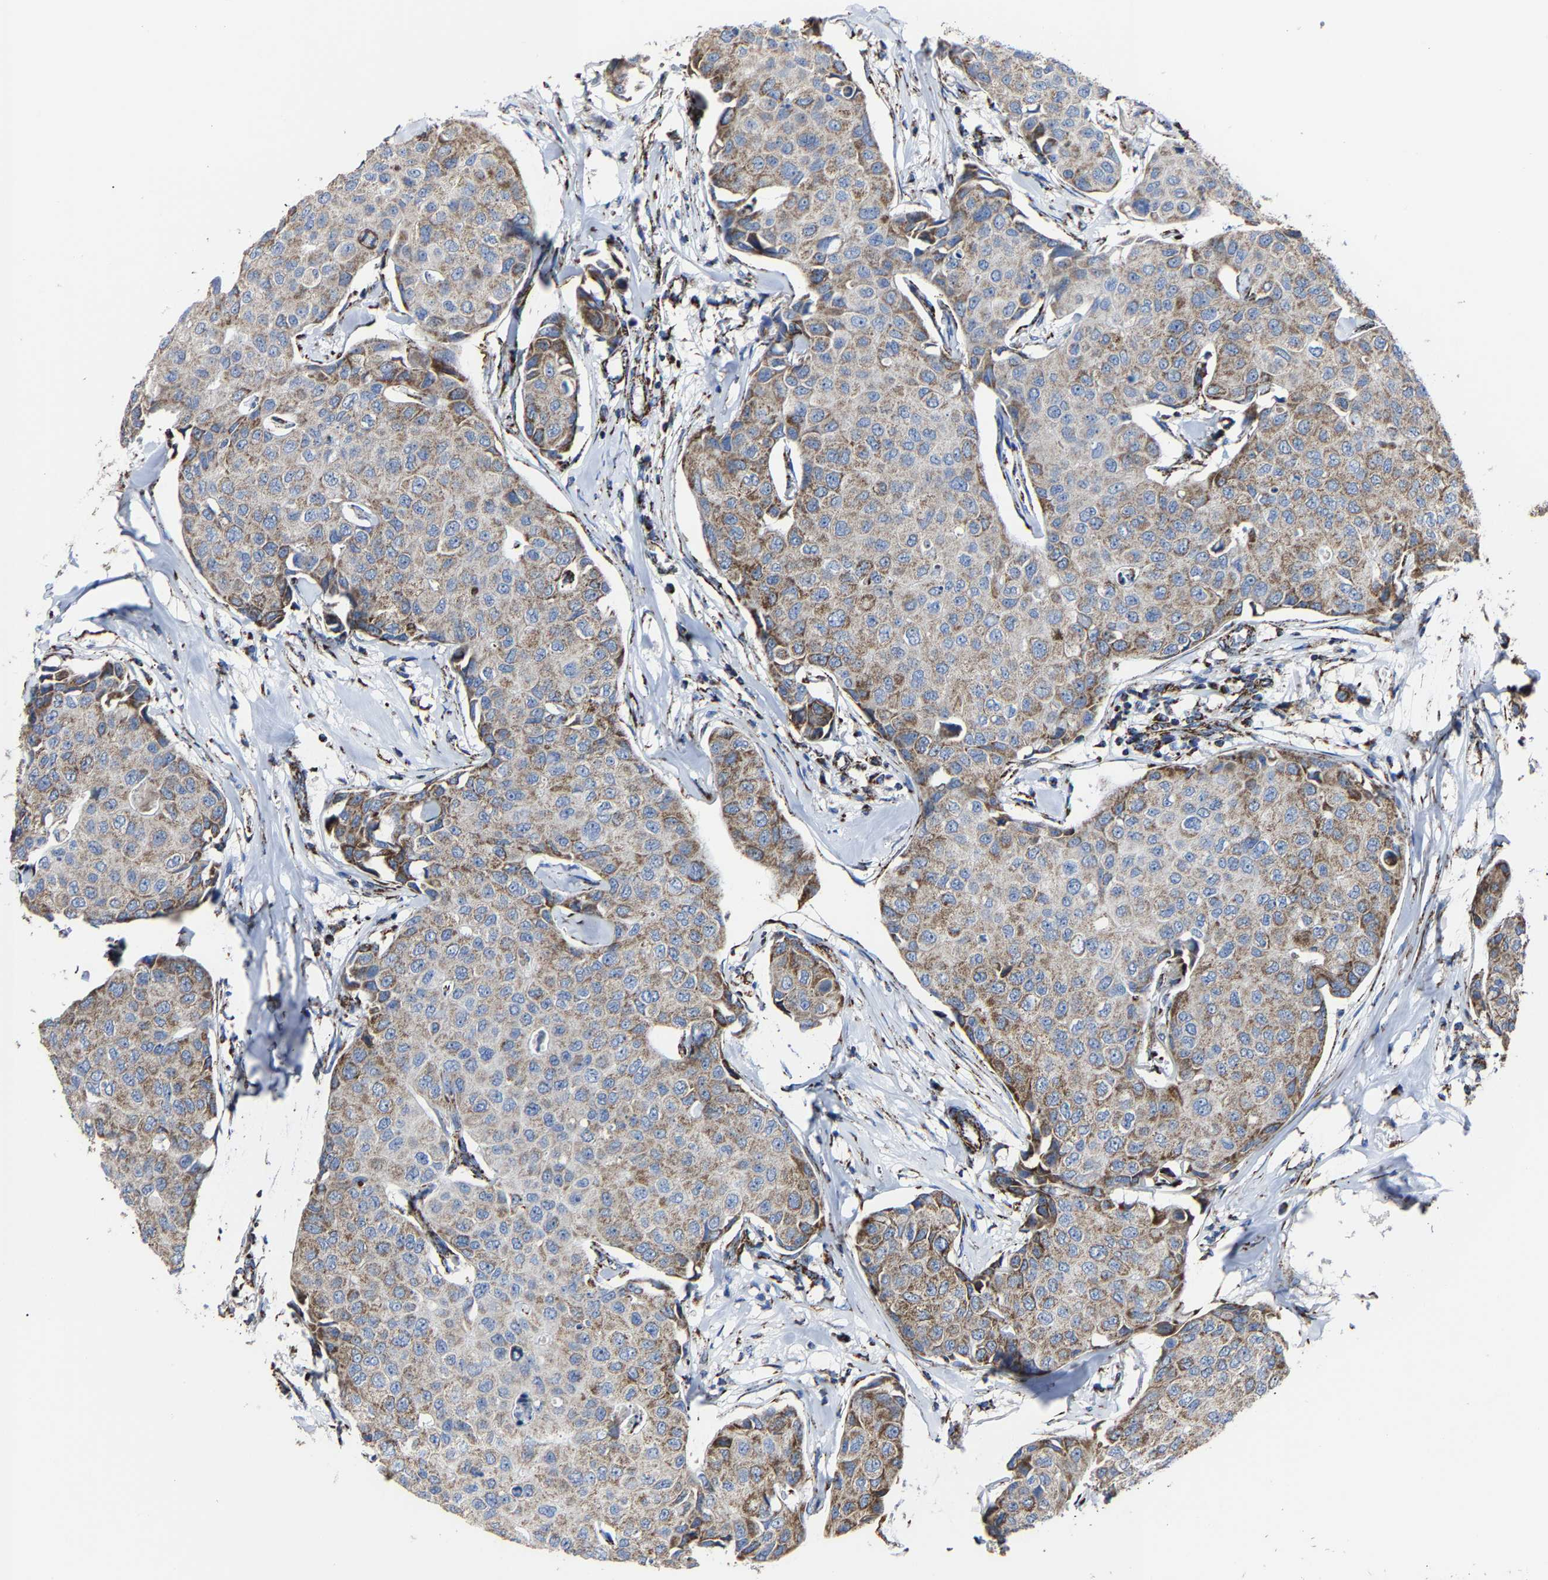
{"staining": {"intensity": "moderate", "quantity": ">75%", "location": "cytoplasmic/membranous"}, "tissue": "breast cancer", "cell_type": "Tumor cells", "image_type": "cancer", "snomed": [{"axis": "morphology", "description": "Duct carcinoma"}, {"axis": "topography", "description": "Breast"}], "caption": "A micrograph of human invasive ductal carcinoma (breast) stained for a protein reveals moderate cytoplasmic/membranous brown staining in tumor cells. (Brightfield microscopy of DAB IHC at high magnification).", "gene": "NDUFV3", "patient": {"sex": "female", "age": 80}}